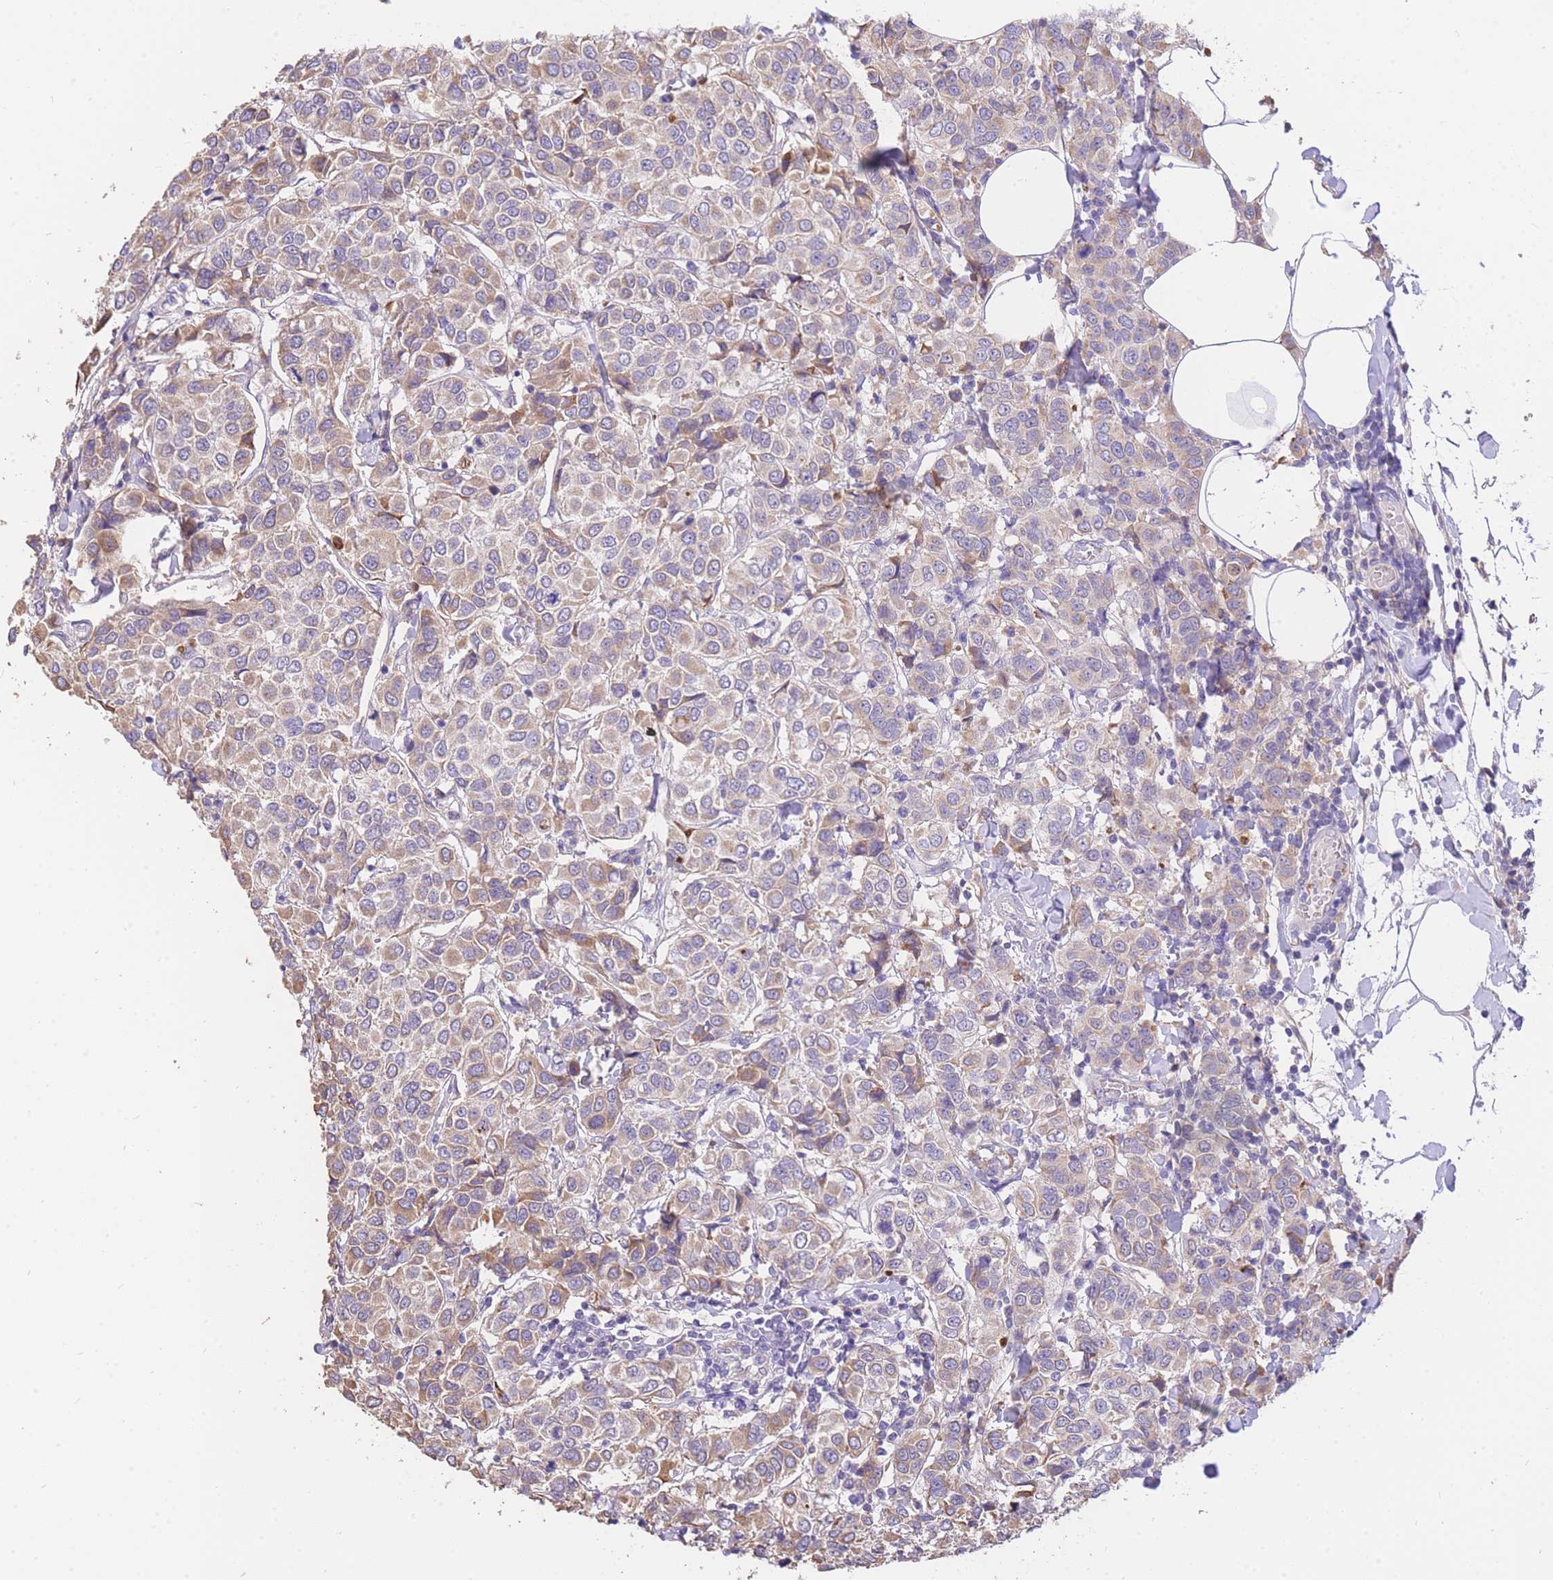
{"staining": {"intensity": "moderate", "quantity": "25%-75%", "location": "cytoplasmic/membranous"}, "tissue": "breast cancer", "cell_type": "Tumor cells", "image_type": "cancer", "snomed": [{"axis": "morphology", "description": "Duct carcinoma"}, {"axis": "topography", "description": "Breast"}], "caption": "Immunohistochemical staining of breast cancer reveals moderate cytoplasmic/membranous protein staining in approximately 25%-75% of tumor cells. The staining is performed using DAB (3,3'-diaminobenzidine) brown chromogen to label protein expression. The nuclei are counter-stained blue using hematoxylin.", "gene": "C2orf88", "patient": {"sex": "female", "age": 55}}